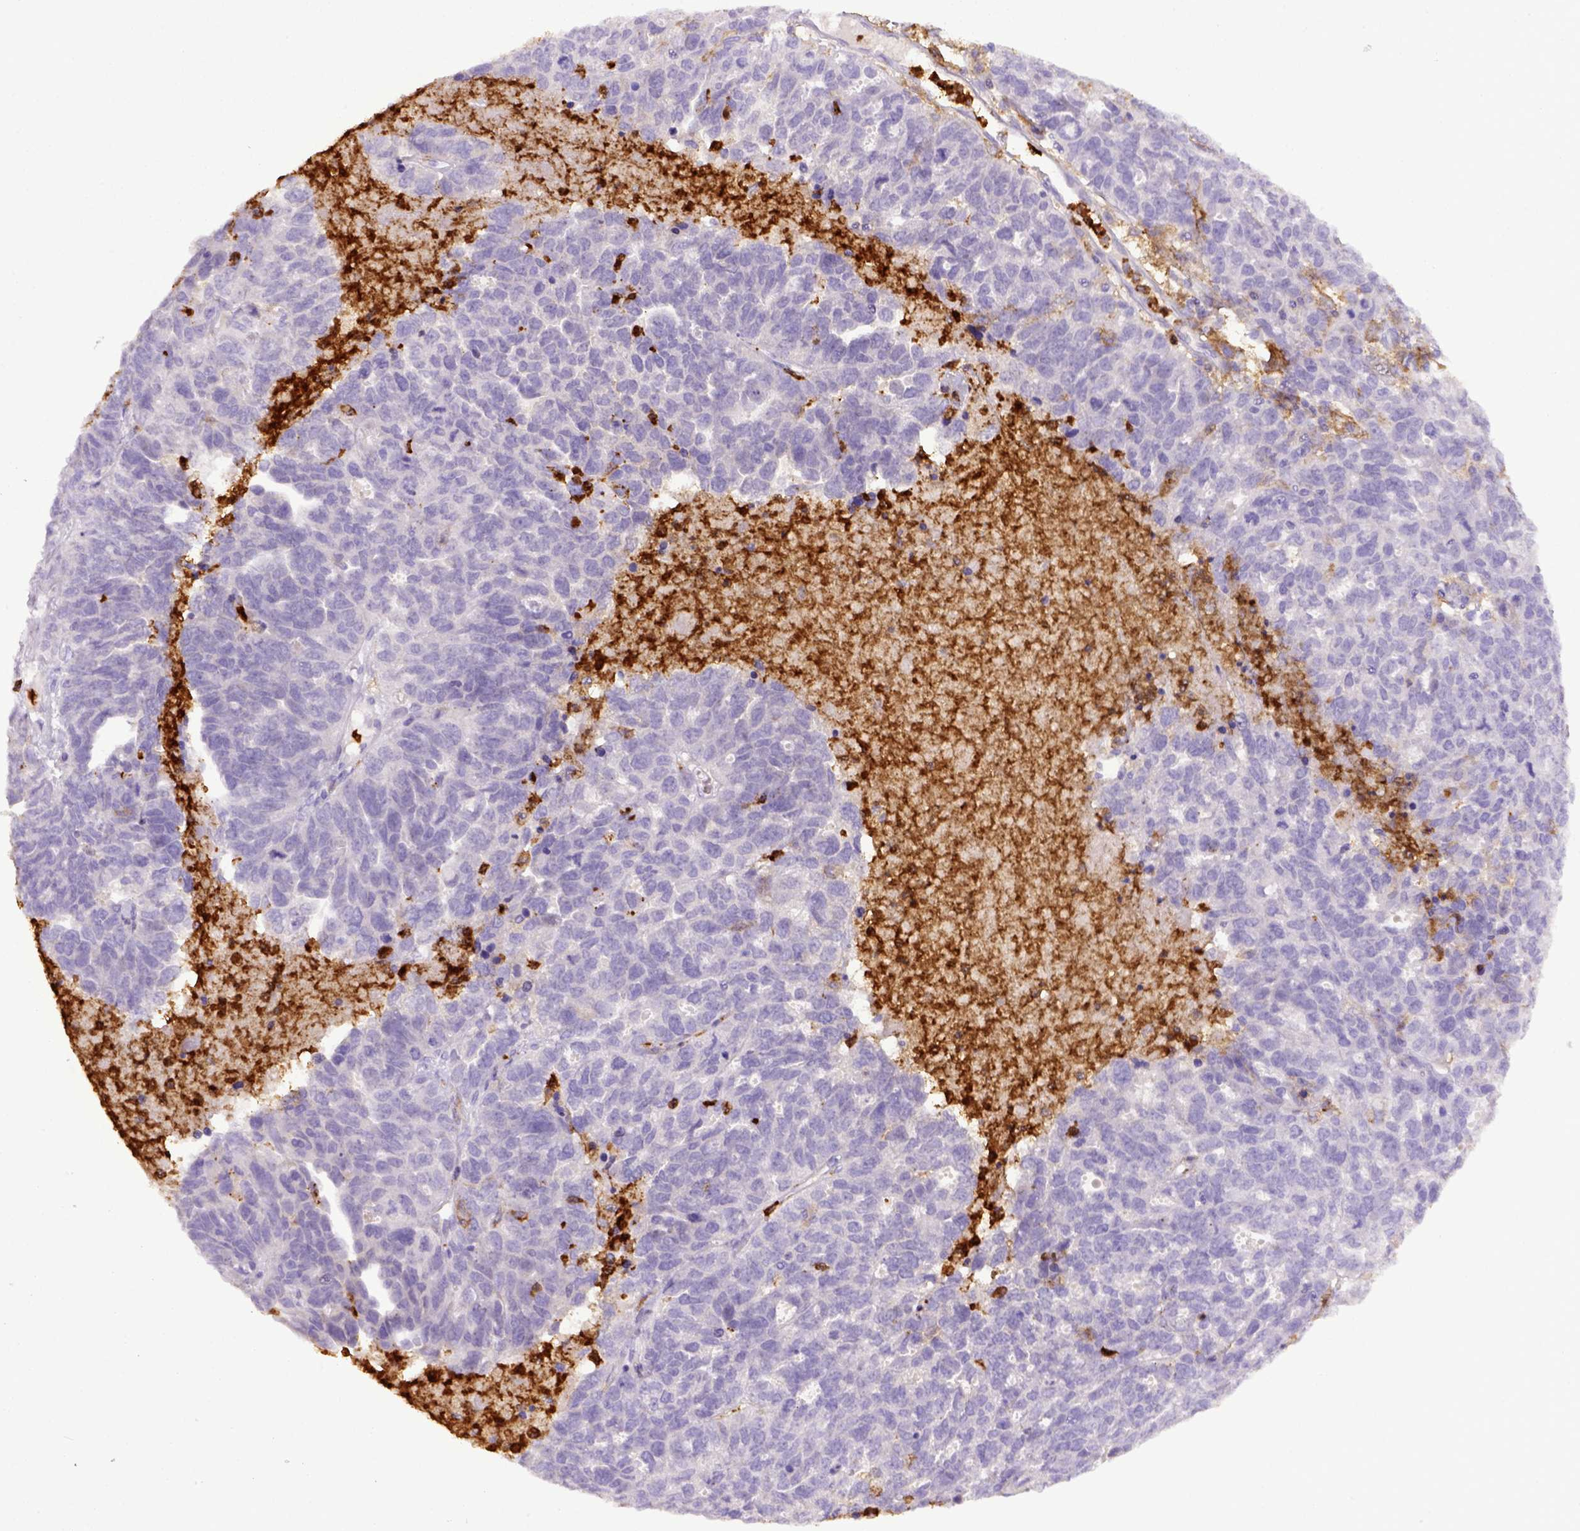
{"staining": {"intensity": "negative", "quantity": "none", "location": "none"}, "tissue": "ovarian cancer", "cell_type": "Tumor cells", "image_type": "cancer", "snomed": [{"axis": "morphology", "description": "Cystadenocarcinoma, serous, NOS"}, {"axis": "topography", "description": "Ovary"}], "caption": "IHC of human serous cystadenocarcinoma (ovarian) shows no expression in tumor cells.", "gene": "ITGAM", "patient": {"sex": "female", "age": 71}}